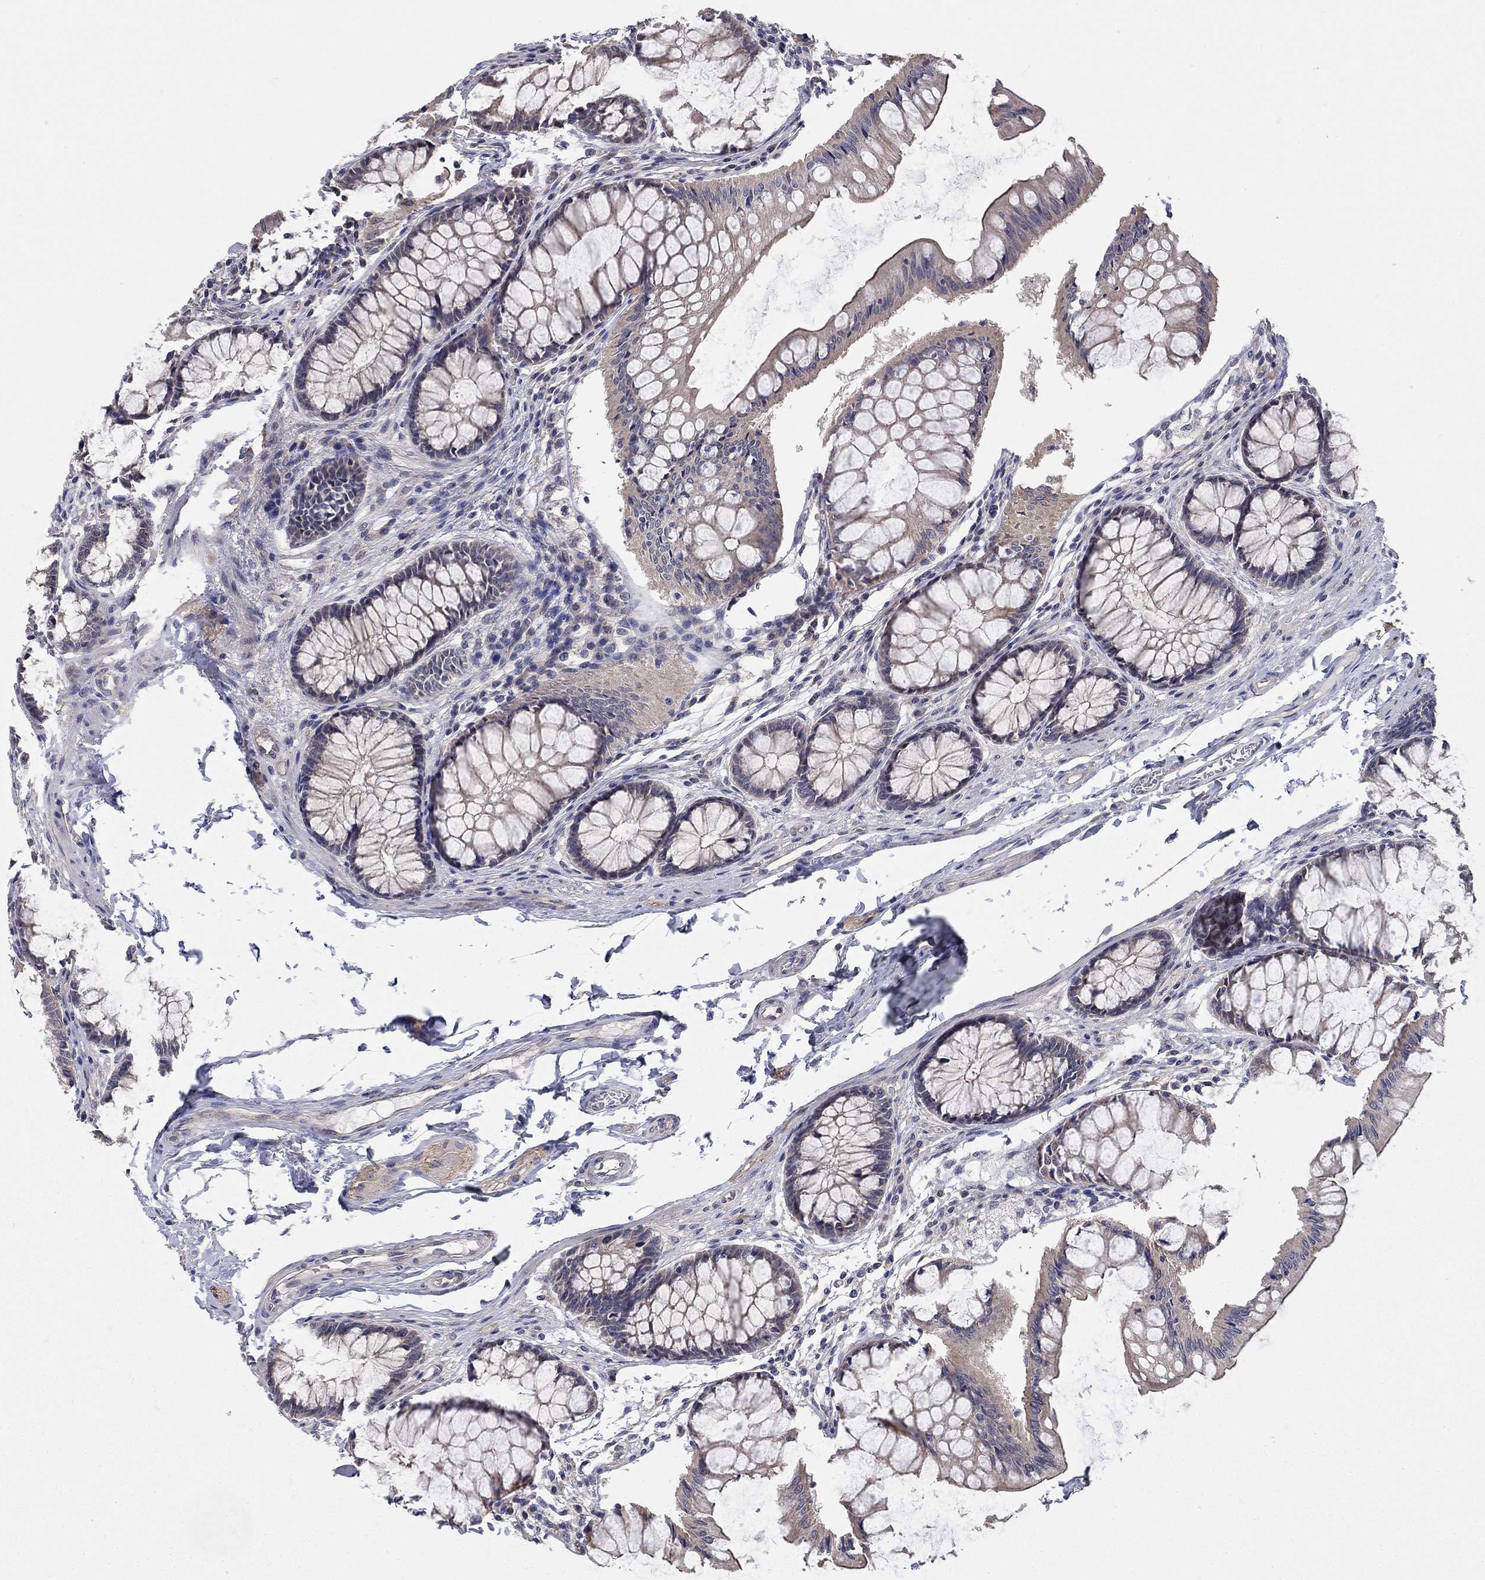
{"staining": {"intensity": "moderate", "quantity": "<25%", "location": "cytoplasmic/membranous"}, "tissue": "colon", "cell_type": "Endothelial cells", "image_type": "normal", "snomed": [{"axis": "morphology", "description": "Normal tissue, NOS"}, {"axis": "topography", "description": "Colon"}], "caption": "DAB immunohistochemical staining of benign colon reveals moderate cytoplasmic/membranous protein positivity in approximately <25% of endothelial cells.", "gene": "WASF3", "patient": {"sex": "female", "age": 65}}